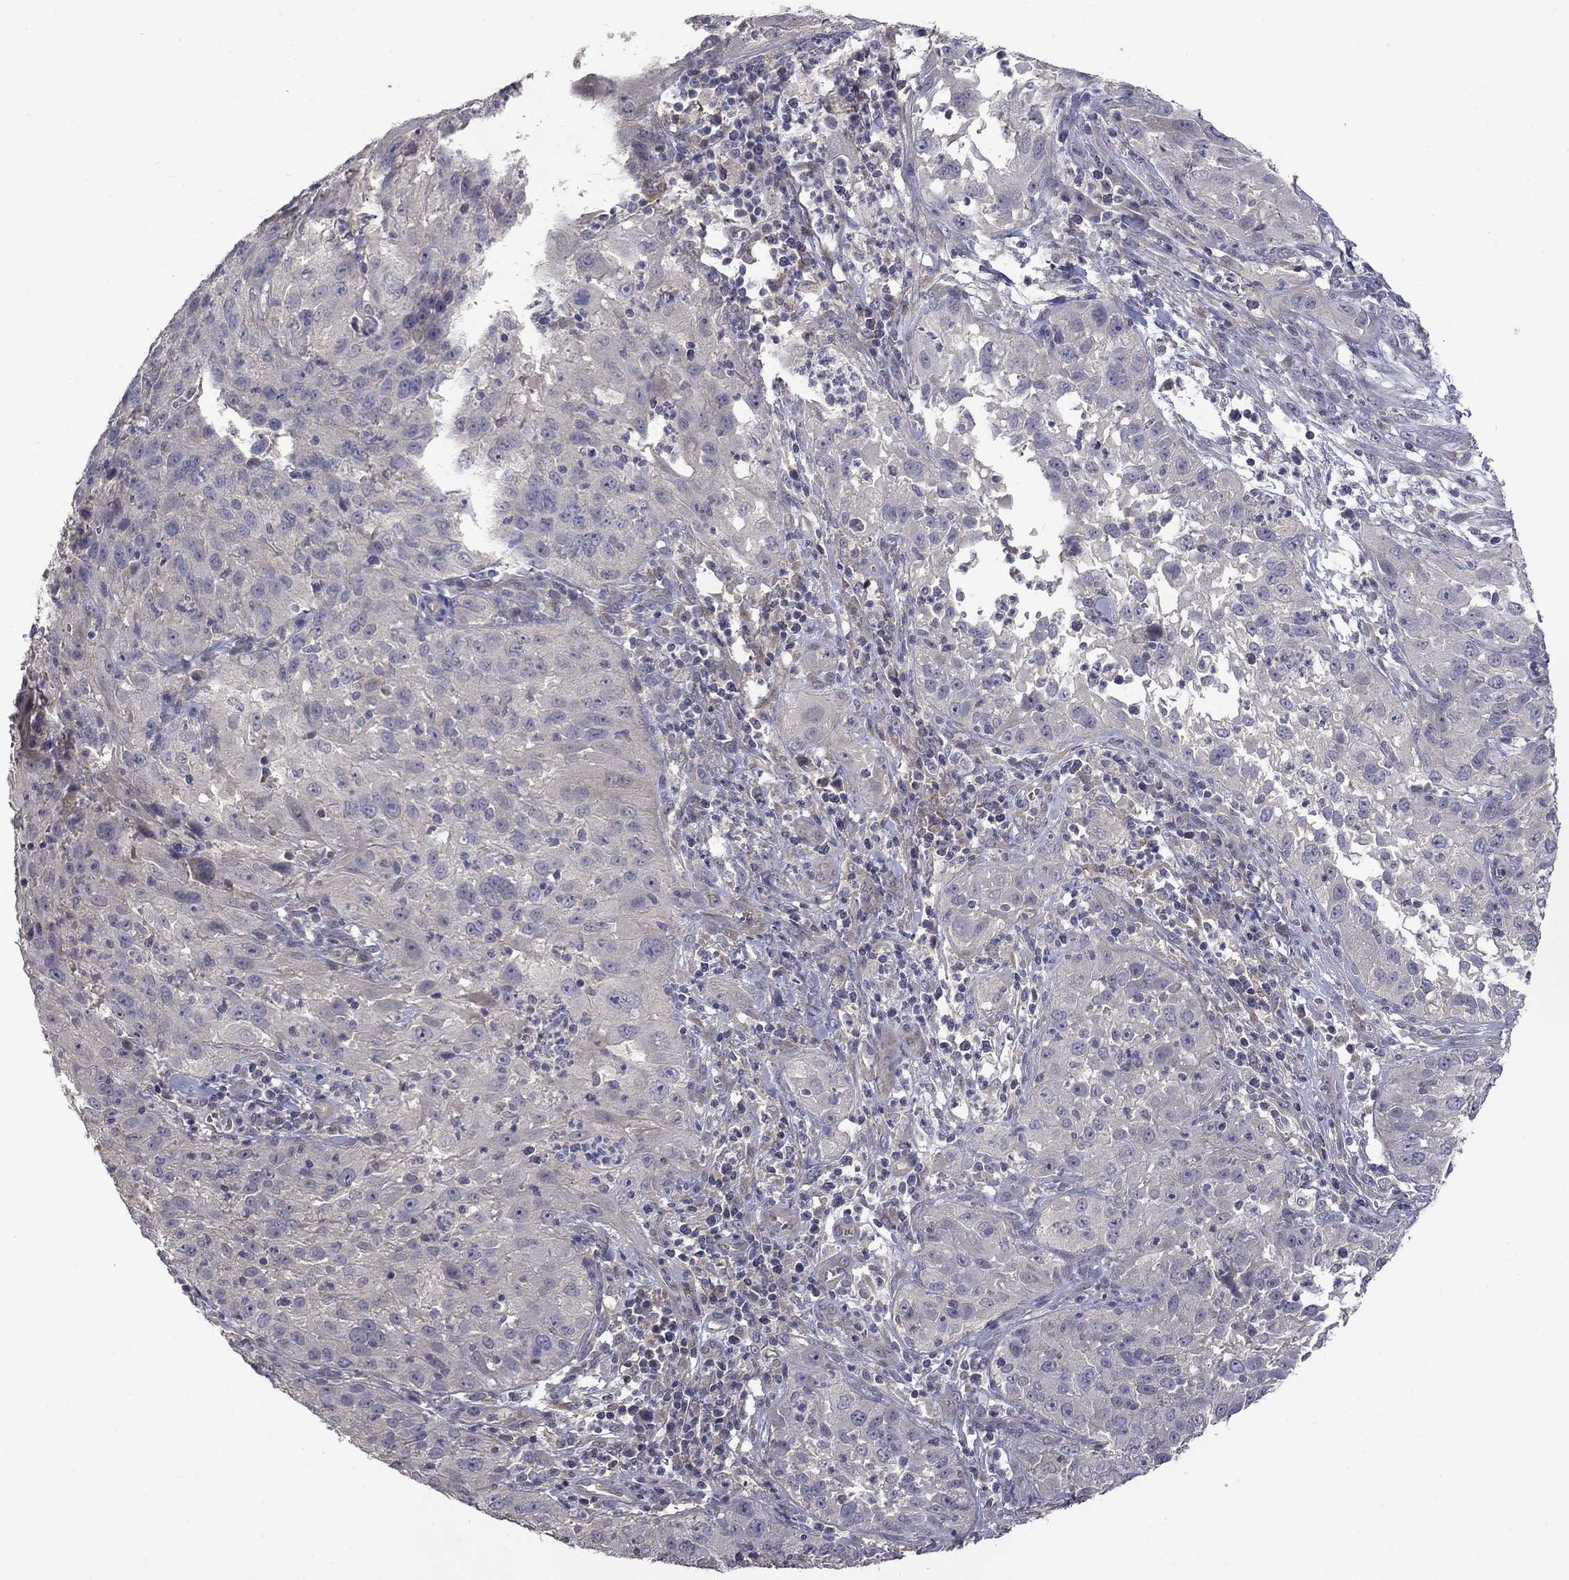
{"staining": {"intensity": "negative", "quantity": "none", "location": "none"}, "tissue": "cervical cancer", "cell_type": "Tumor cells", "image_type": "cancer", "snomed": [{"axis": "morphology", "description": "Squamous cell carcinoma, NOS"}, {"axis": "topography", "description": "Cervix"}], "caption": "This is an IHC histopathology image of human cervical cancer (squamous cell carcinoma). There is no positivity in tumor cells.", "gene": "SLC39A14", "patient": {"sex": "female", "age": 32}}